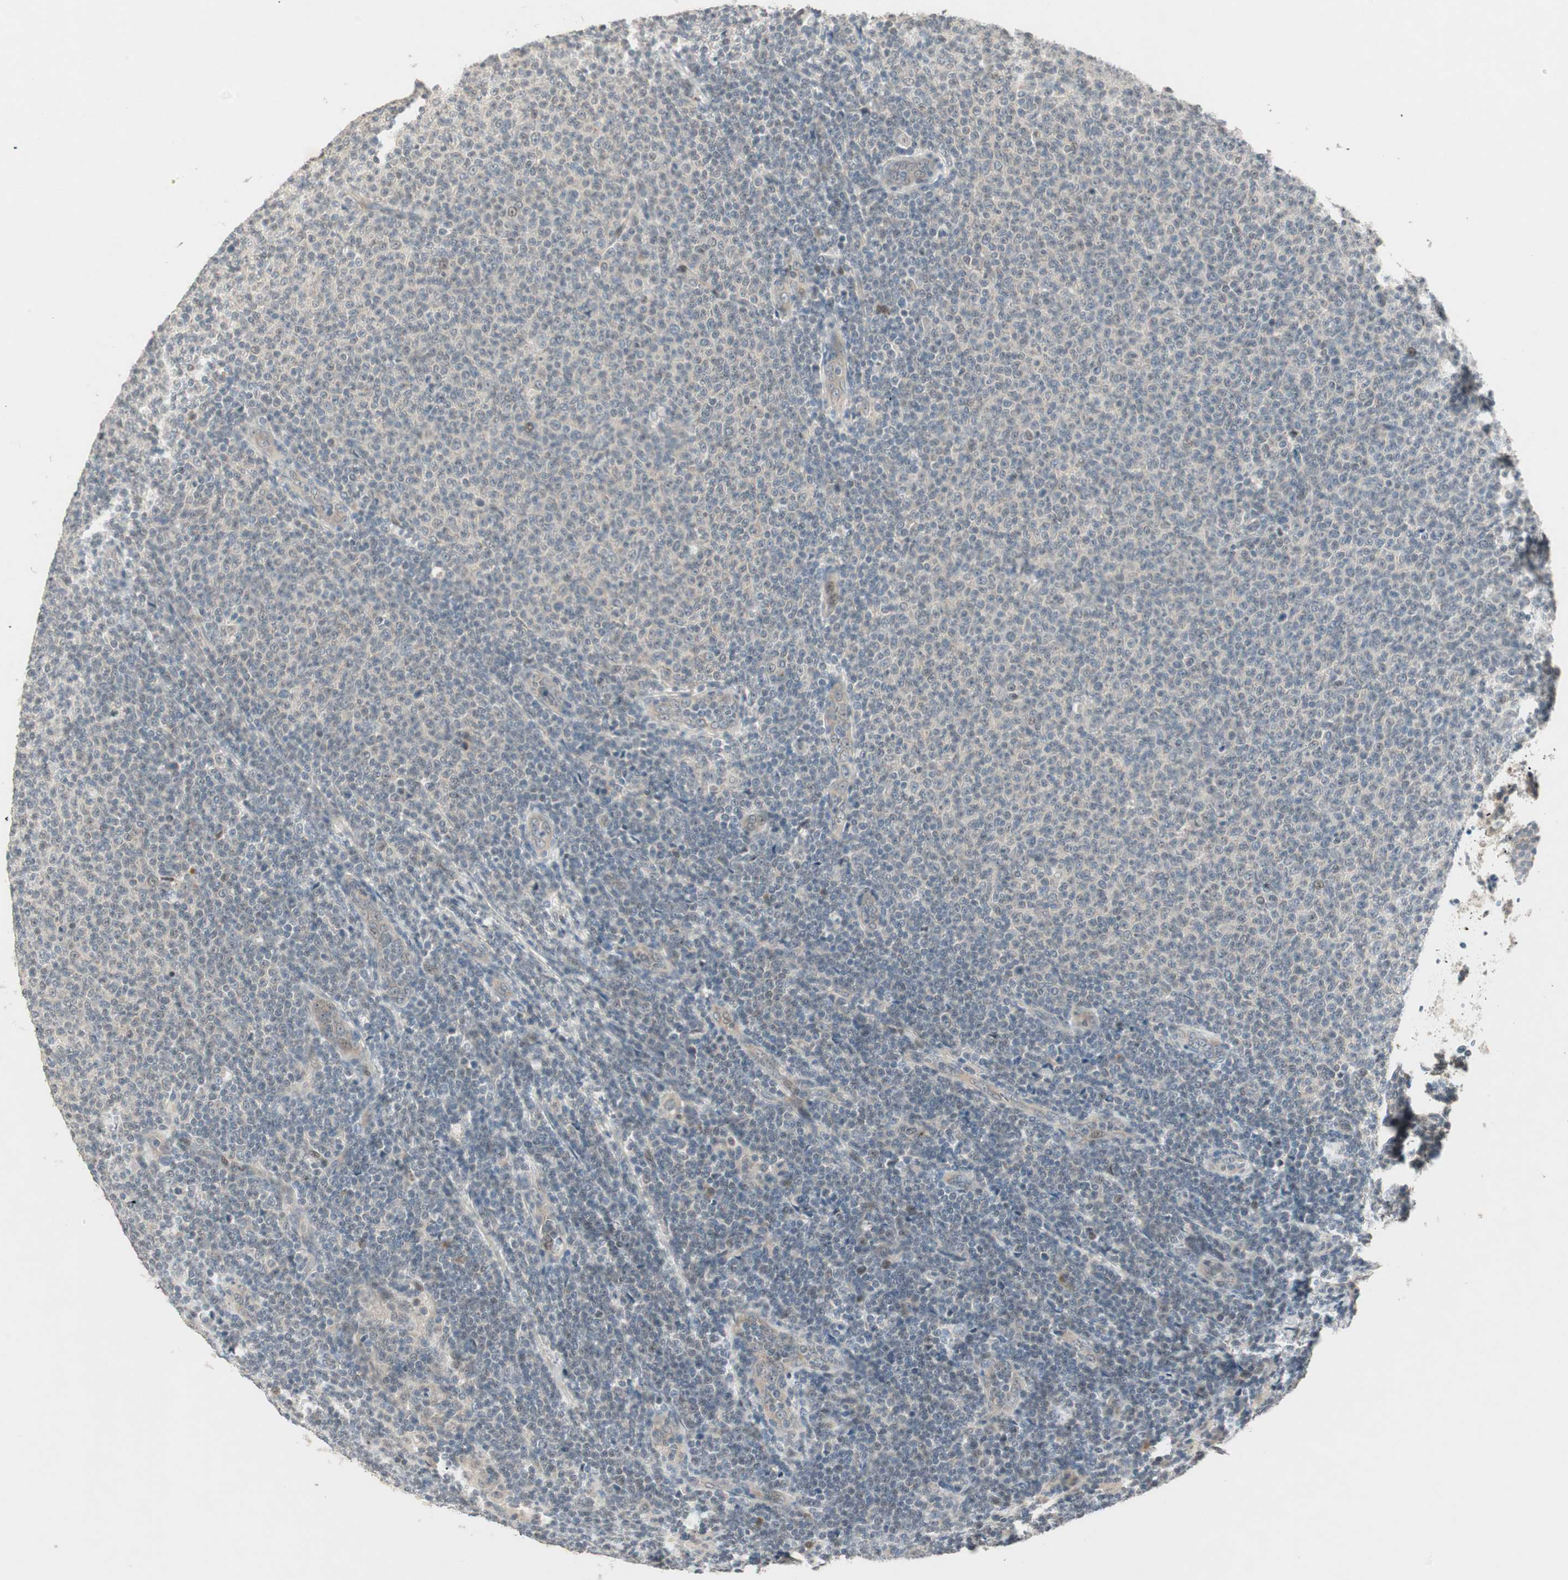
{"staining": {"intensity": "weak", "quantity": "<25%", "location": "nuclear"}, "tissue": "lymphoma", "cell_type": "Tumor cells", "image_type": "cancer", "snomed": [{"axis": "morphology", "description": "Malignant lymphoma, non-Hodgkin's type, Low grade"}, {"axis": "topography", "description": "Lymph node"}], "caption": "Tumor cells show no significant protein positivity in lymphoma. (DAB (3,3'-diaminobenzidine) immunohistochemistry (IHC), high magnification).", "gene": "ACSL5", "patient": {"sex": "male", "age": 66}}